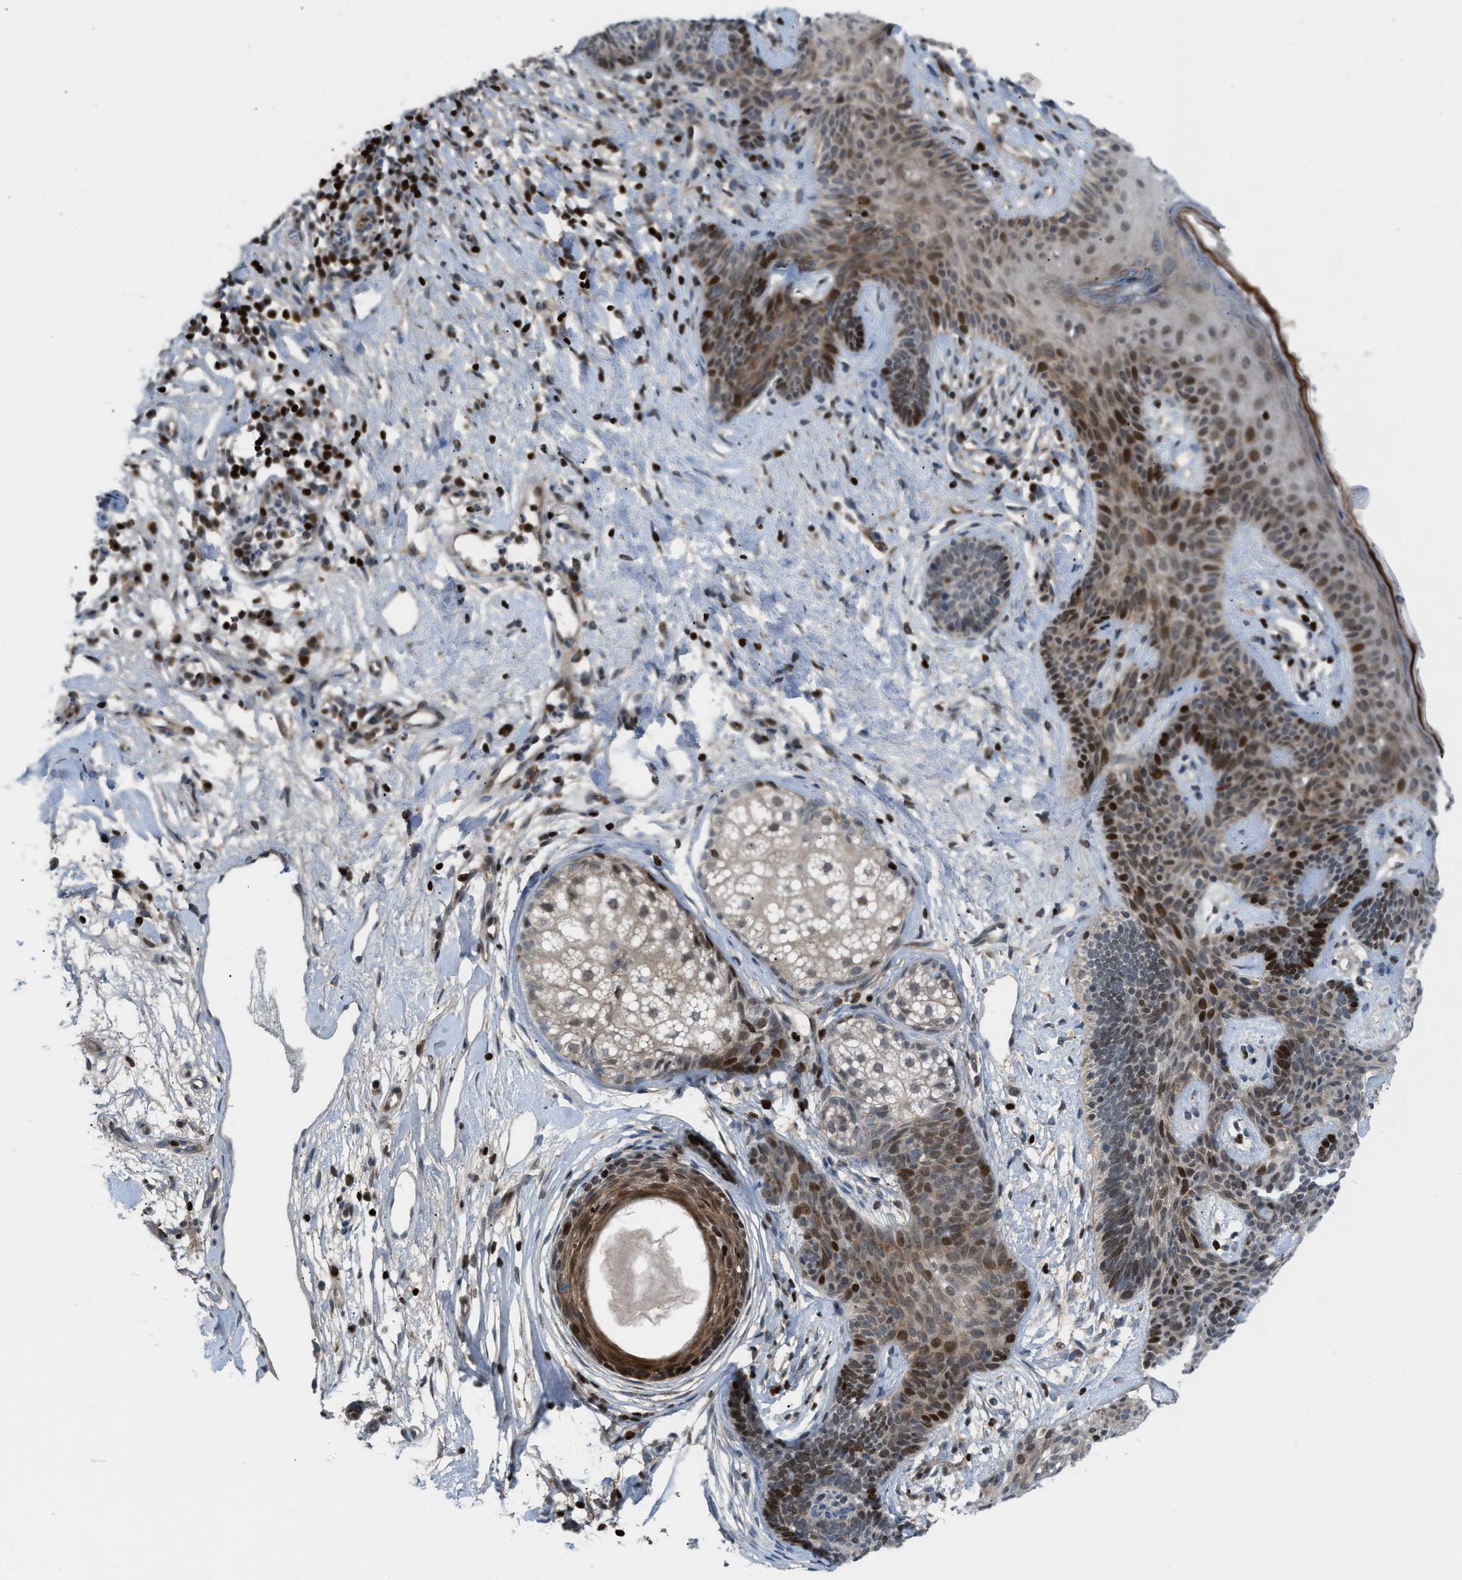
{"staining": {"intensity": "moderate", "quantity": "25%-75%", "location": "cytoplasmic/membranous,nuclear"}, "tissue": "skin cancer", "cell_type": "Tumor cells", "image_type": "cancer", "snomed": [{"axis": "morphology", "description": "Developmental malformation"}, {"axis": "morphology", "description": "Basal cell carcinoma"}, {"axis": "topography", "description": "Skin"}], "caption": "Protein expression by IHC shows moderate cytoplasmic/membranous and nuclear staining in about 25%-75% of tumor cells in basal cell carcinoma (skin).", "gene": "ZNF276", "patient": {"sex": "female", "age": 62}}